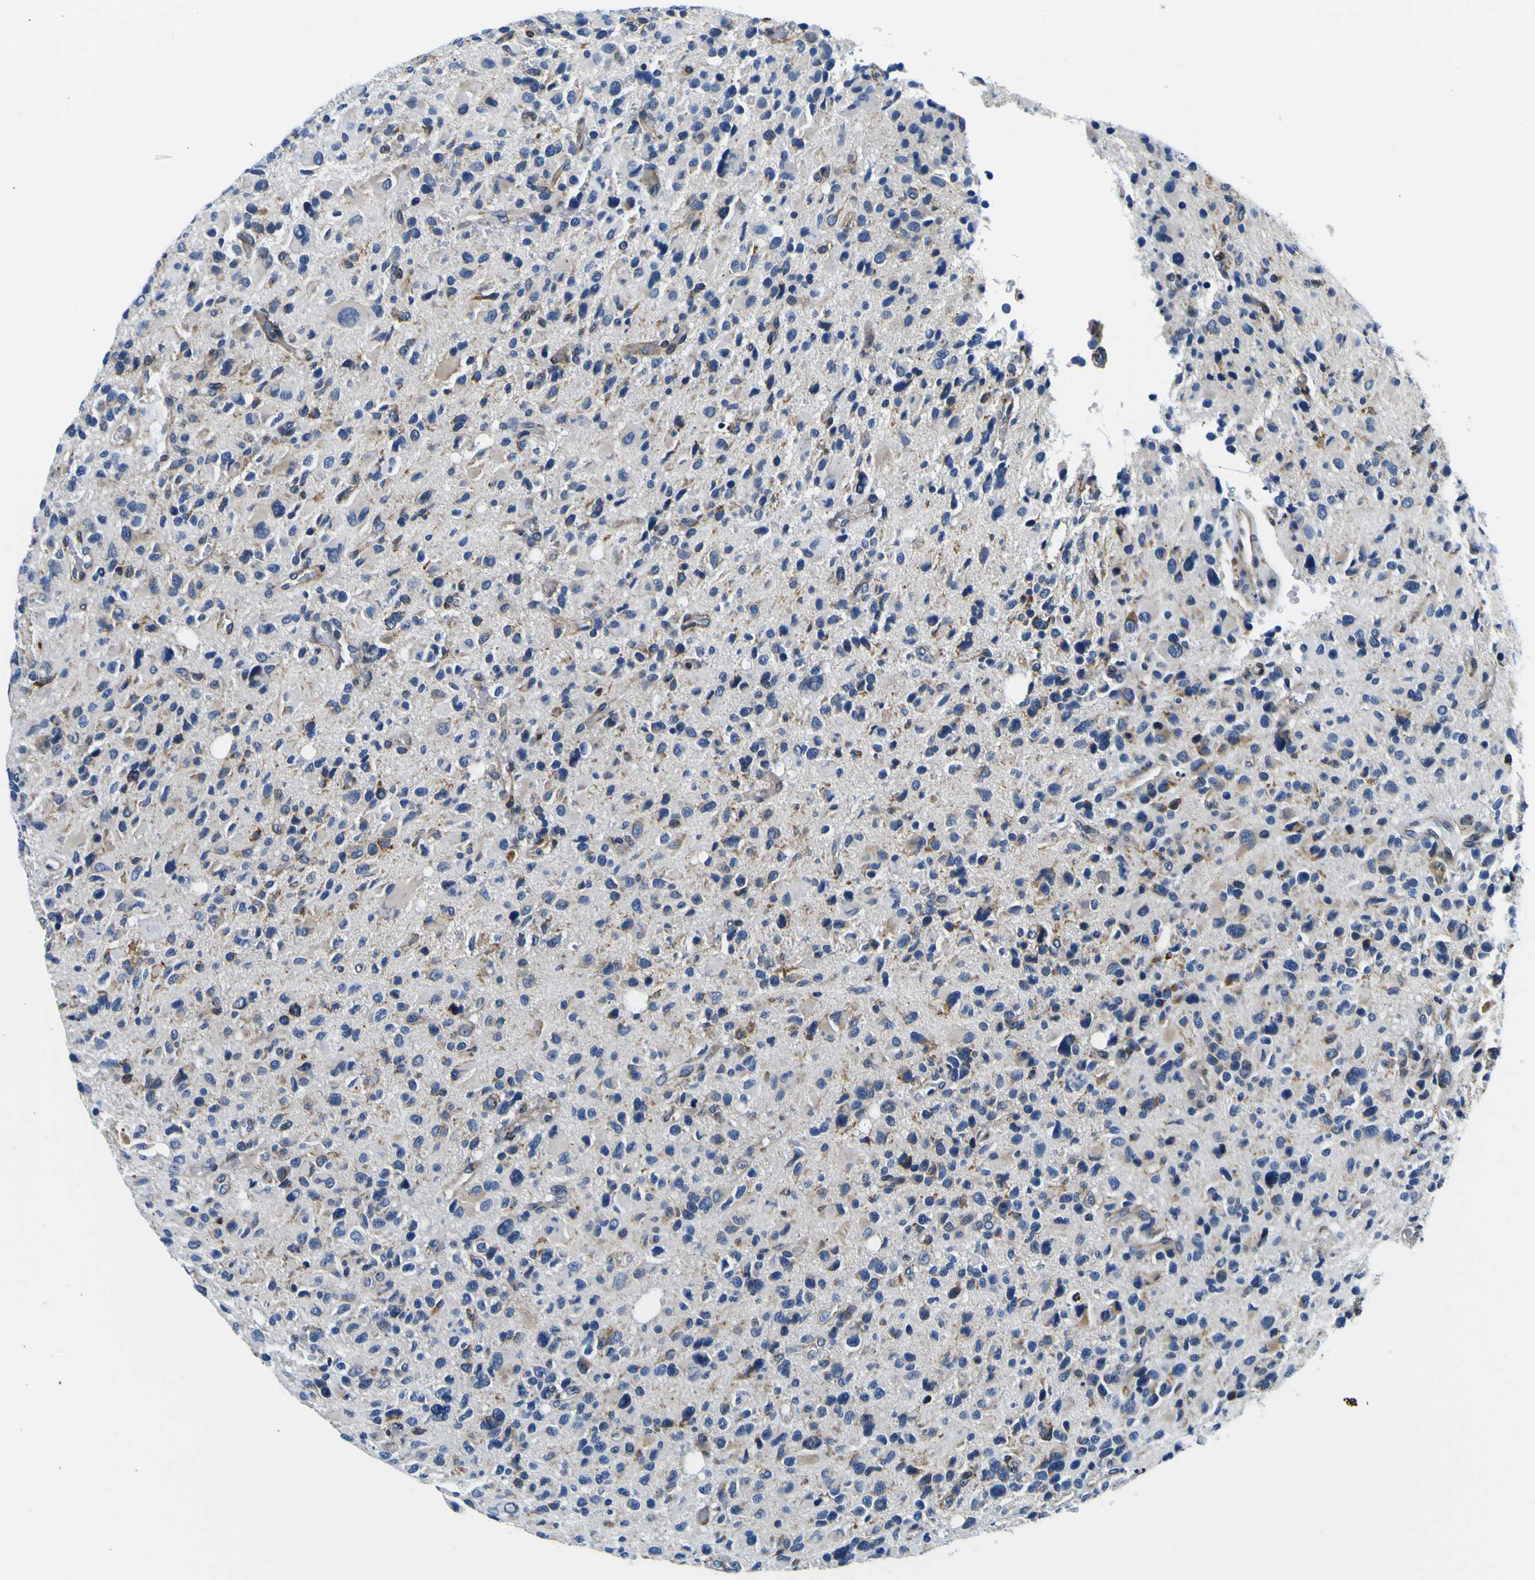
{"staining": {"intensity": "weak", "quantity": "<25%", "location": "cytoplasmic/membranous"}, "tissue": "glioma", "cell_type": "Tumor cells", "image_type": "cancer", "snomed": [{"axis": "morphology", "description": "Glioma, malignant, High grade"}, {"axis": "topography", "description": "Brain"}], "caption": "IHC image of human glioma stained for a protein (brown), which reveals no staining in tumor cells. (DAB immunohistochemistry (IHC) with hematoxylin counter stain).", "gene": "NLRP3", "patient": {"sex": "male", "age": 48}}